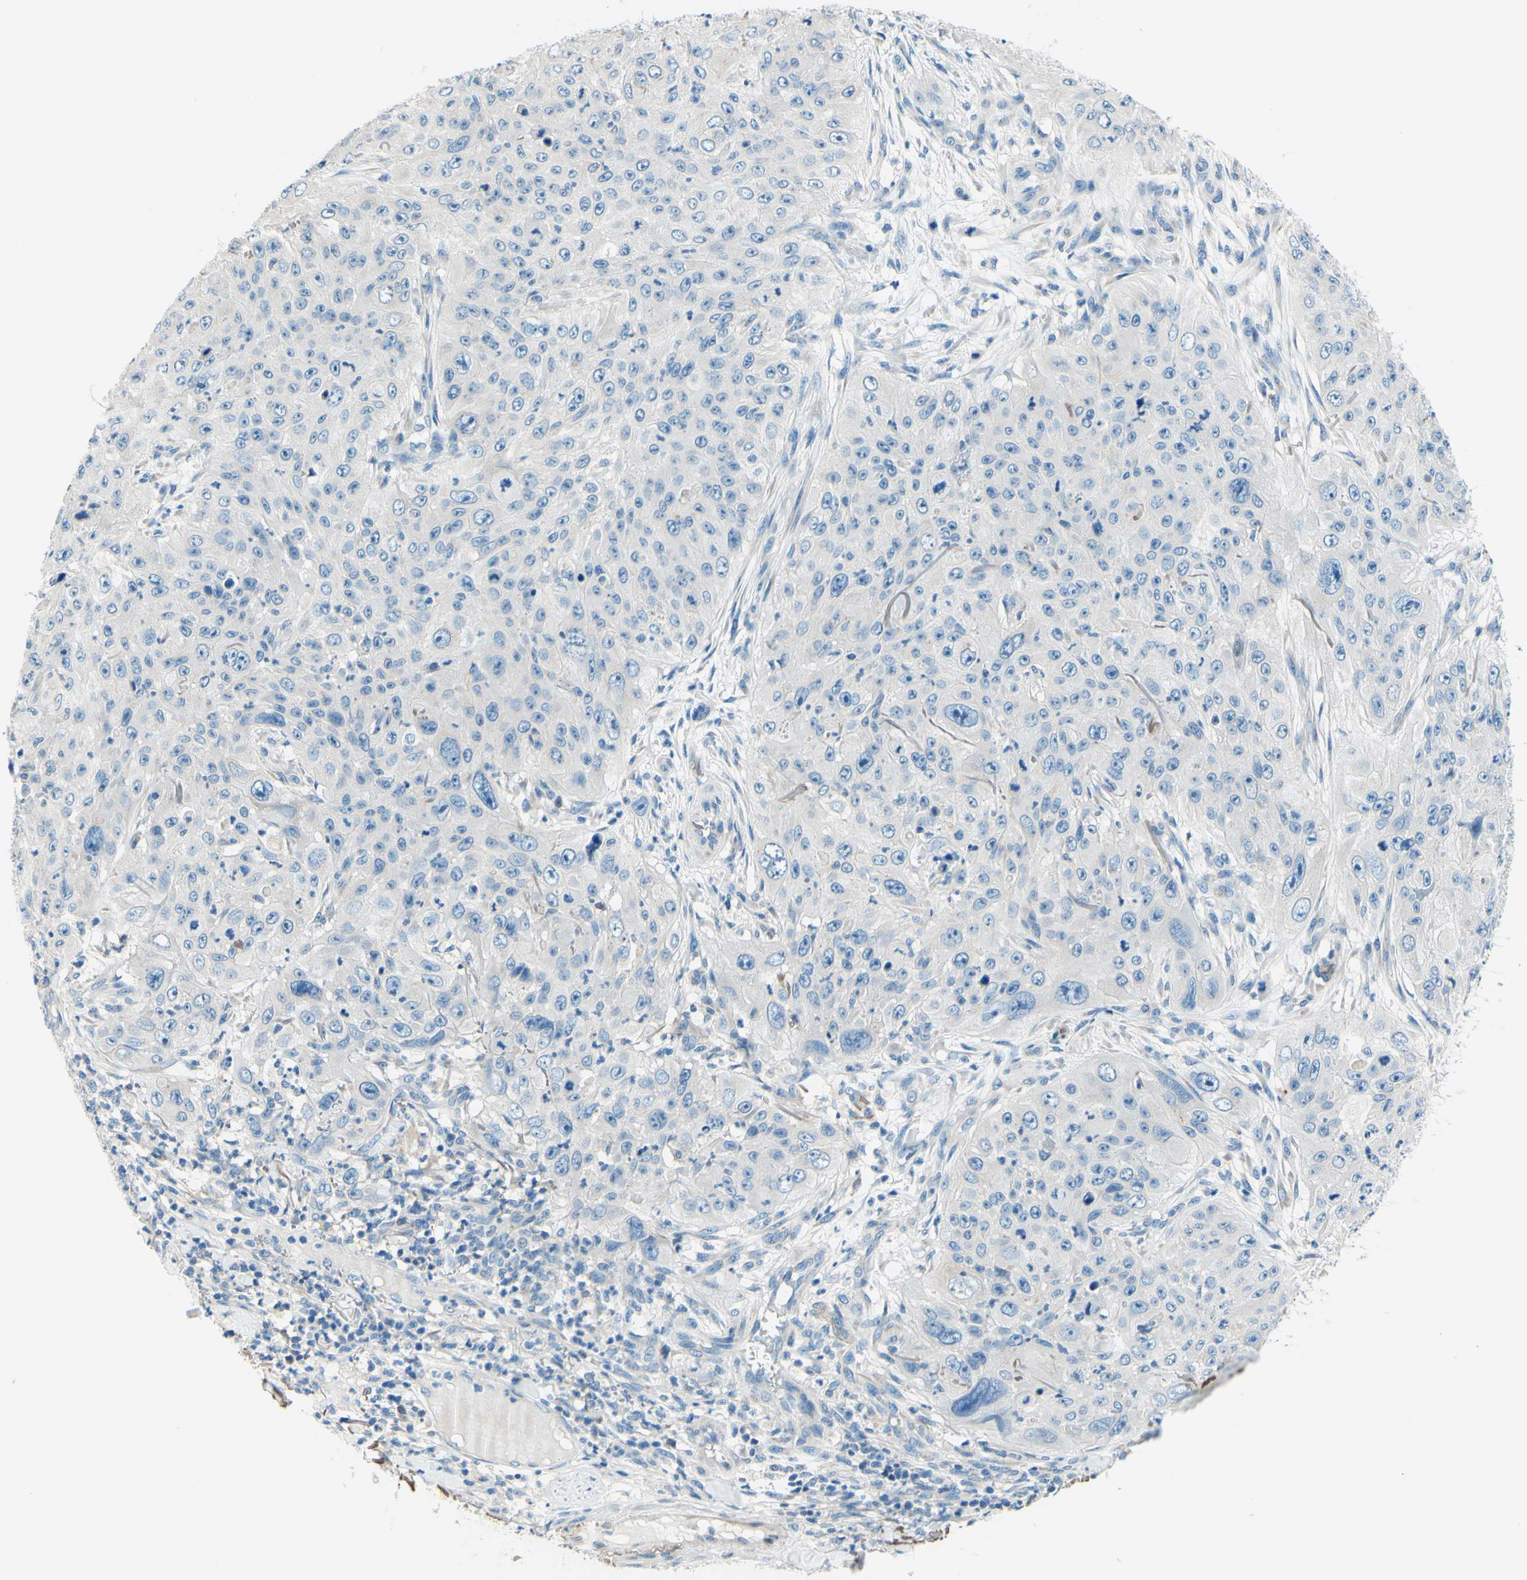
{"staining": {"intensity": "negative", "quantity": "none", "location": "none"}, "tissue": "skin cancer", "cell_type": "Tumor cells", "image_type": "cancer", "snomed": [{"axis": "morphology", "description": "Squamous cell carcinoma, NOS"}, {"axis": "topography", "description": "Skin"}], "caption": "Histopathology image shows no protein expression in tumor cells of skin cancer (squamous cell carcinoma) tissue.", "gene": "PASD1", "patient": {"sex": "female", "age": 80}}